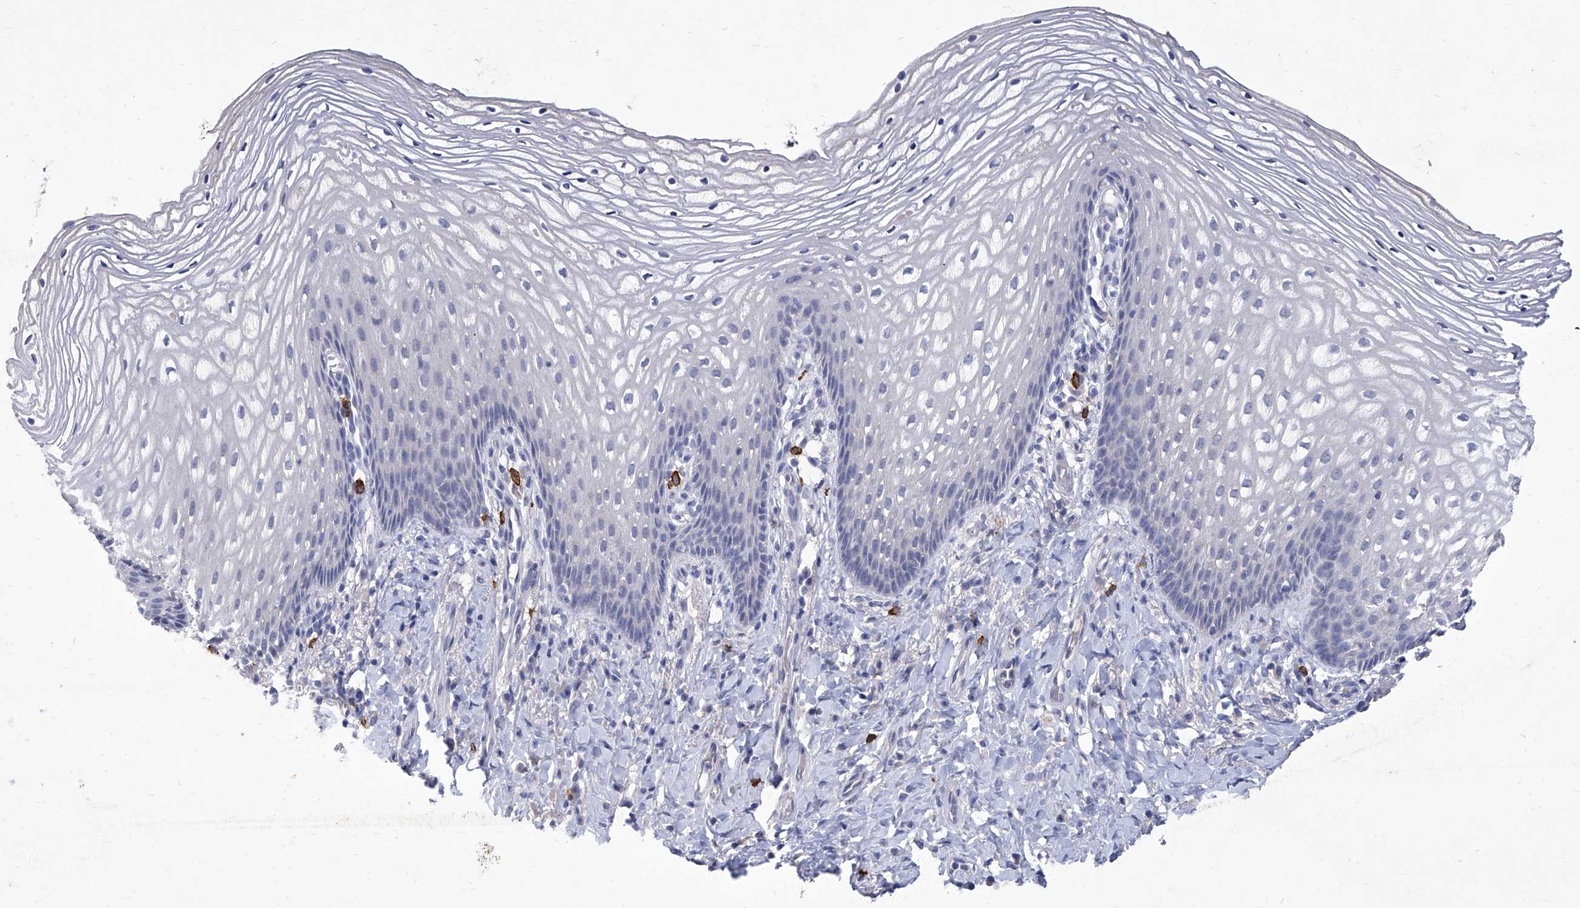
{"staining": {"intensity": "negative", "quantity": "none", "location": "none"}, "tissue": "vagina", "cell_type": "Squamous epithelial cells", "image_type": "normal", "snomed": [{"axis": "morphology", "description": "Normal tissue, NOS"}, {"axis": "topography", "description": "Vagina"}], "caption": "An immunohistochemistry histopathology image of normal vagina is shown. There is no staining in squamous epithelial cells of vagina. (DAB (3,3'-diaminobenzidine) IHC visualized using brightfield microscopy, high magnification).", "gene": "IFNL2", "patient": {"sex": "female", "age": 60}}